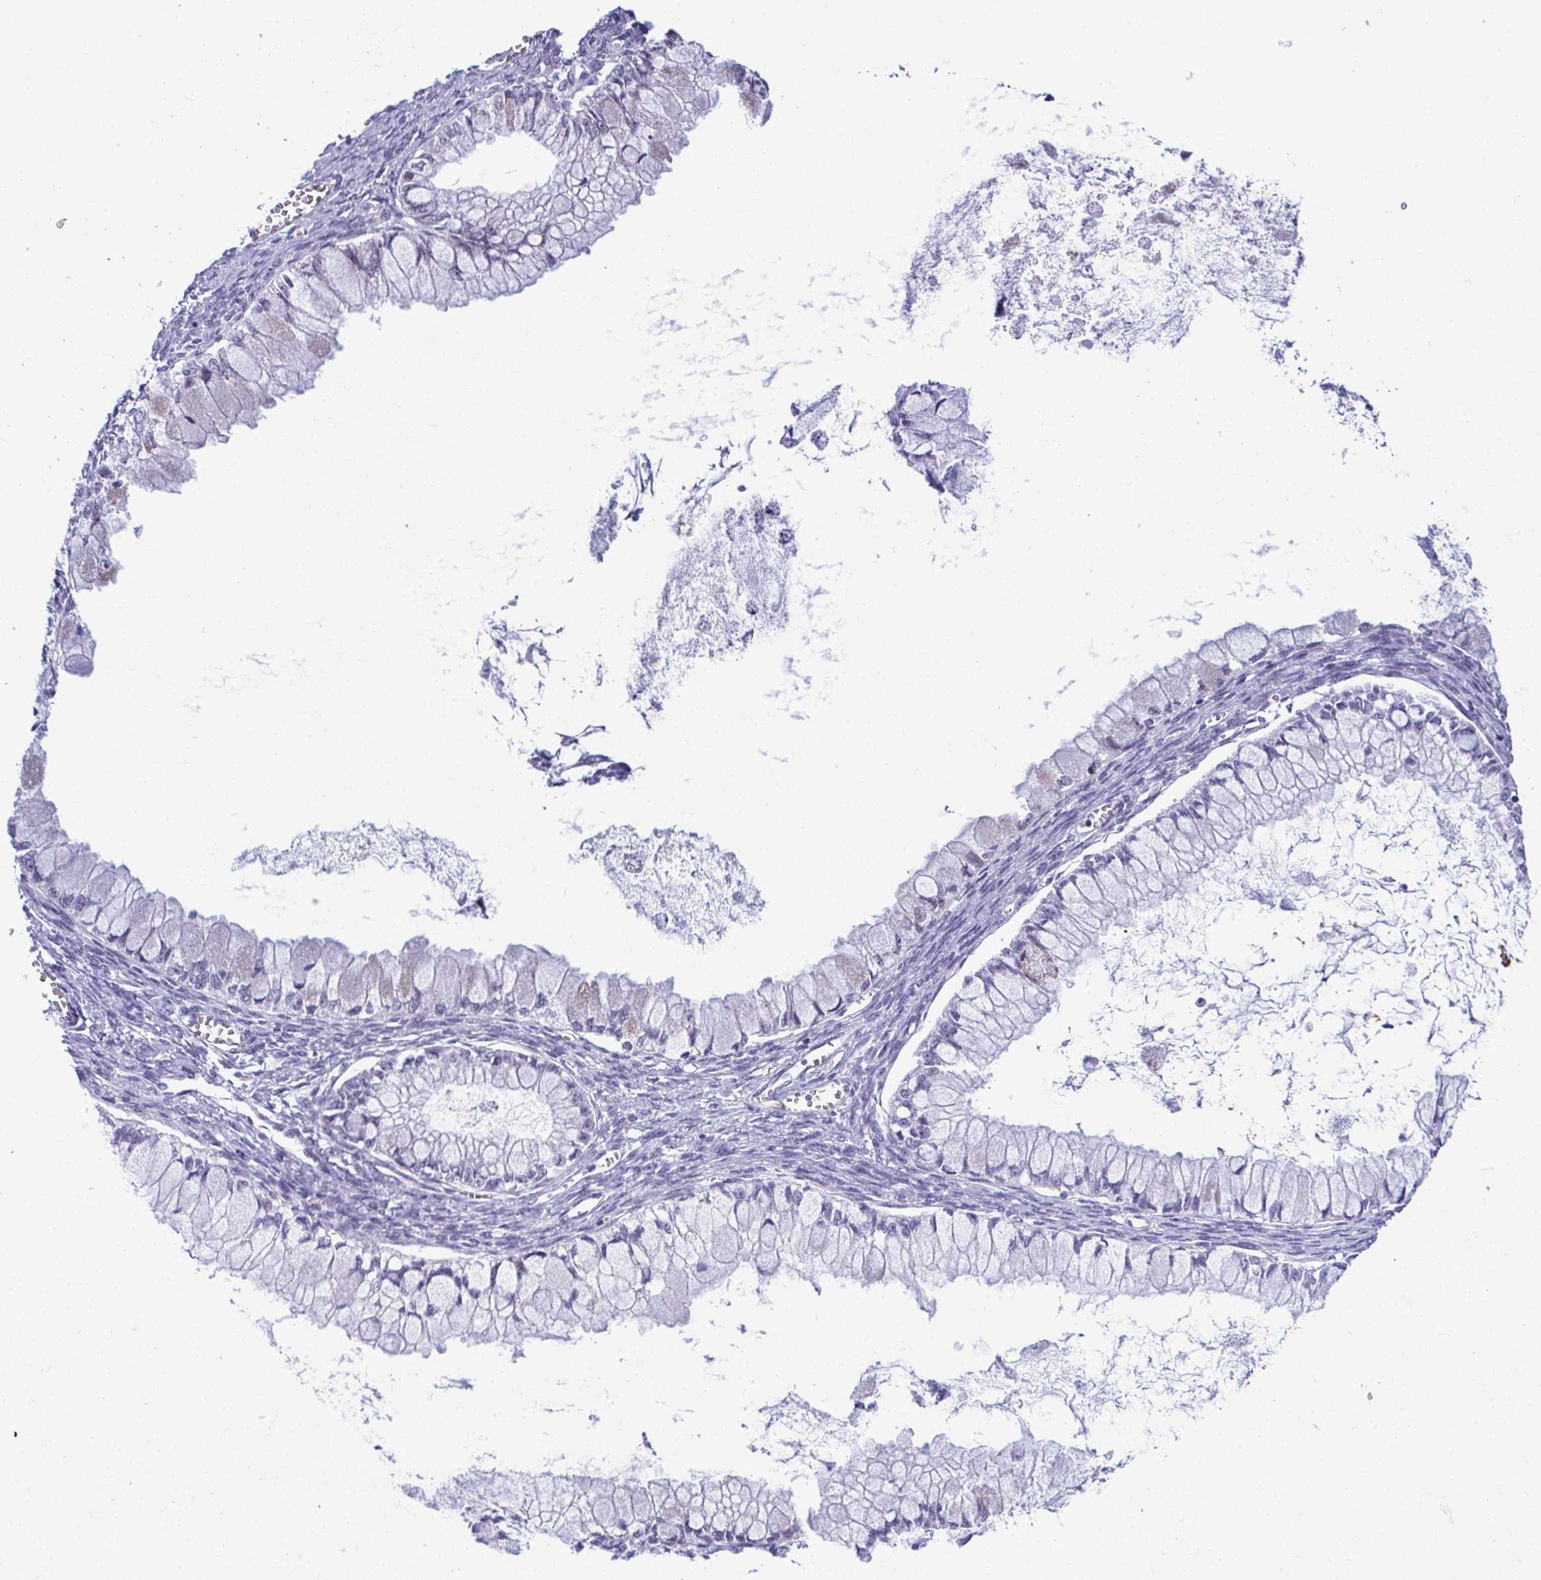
{"staining": {"intensity": "negative", "quantity": "none", "location": "none"}, "tissue": "ovarian cancer", "cell_type": "Tumor cells", "image_type": "cancer", "snomed": [{"axis": "morphology", "description": "Cystadenocarcinoma, mucinous, NOS"}, {"axis": "topography", "description": "Ovary"}], "caption": "Micrograph shows no protein staining in tumor cells of ovarian cancer (mucinous cystadenocarcinoma) tissue.", "gene": "SLC25A51", "patient": {"sex": "female", "age": 34}}